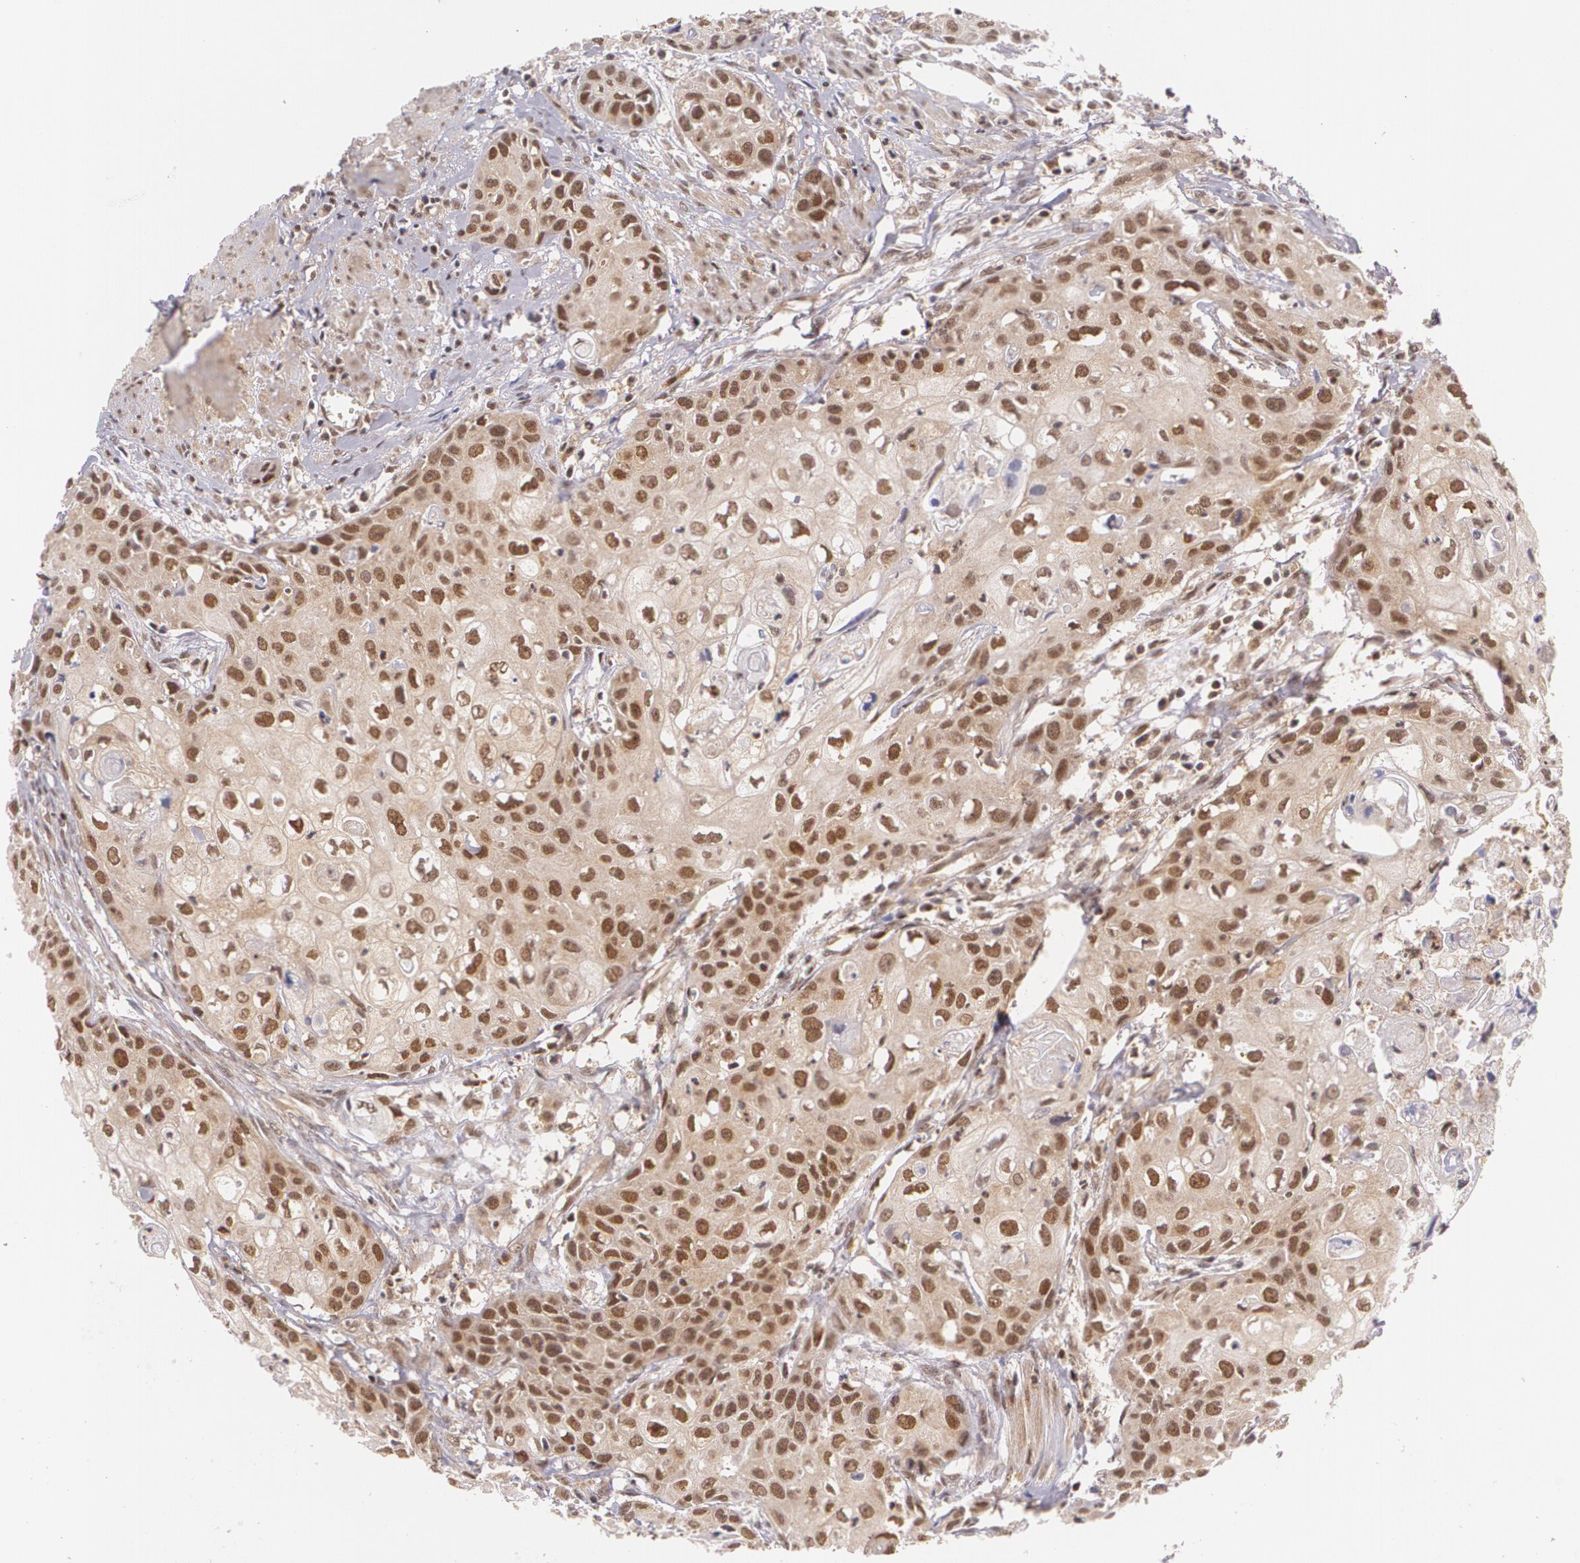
{"staining": {"intensity": "moderate", "quantity": ">75%", "location": "cytoplasmic/membranous,nuclear"}, "tissue": "urothelial cancer", "cell_type": "Tumor cells", "image_type": "cancer", "snomed": [{"axis": "morphology", "description": "Urothelial carcinoma, High grade"}, {"axis": "topography", "description": "Urinary bladder"}], "caption": "Urothelial cancer stained with a protein marker demonstrates moderate staining in tumor cells.", "gene": "CUL2", "patient": {"sex": "male", "age": 54}}